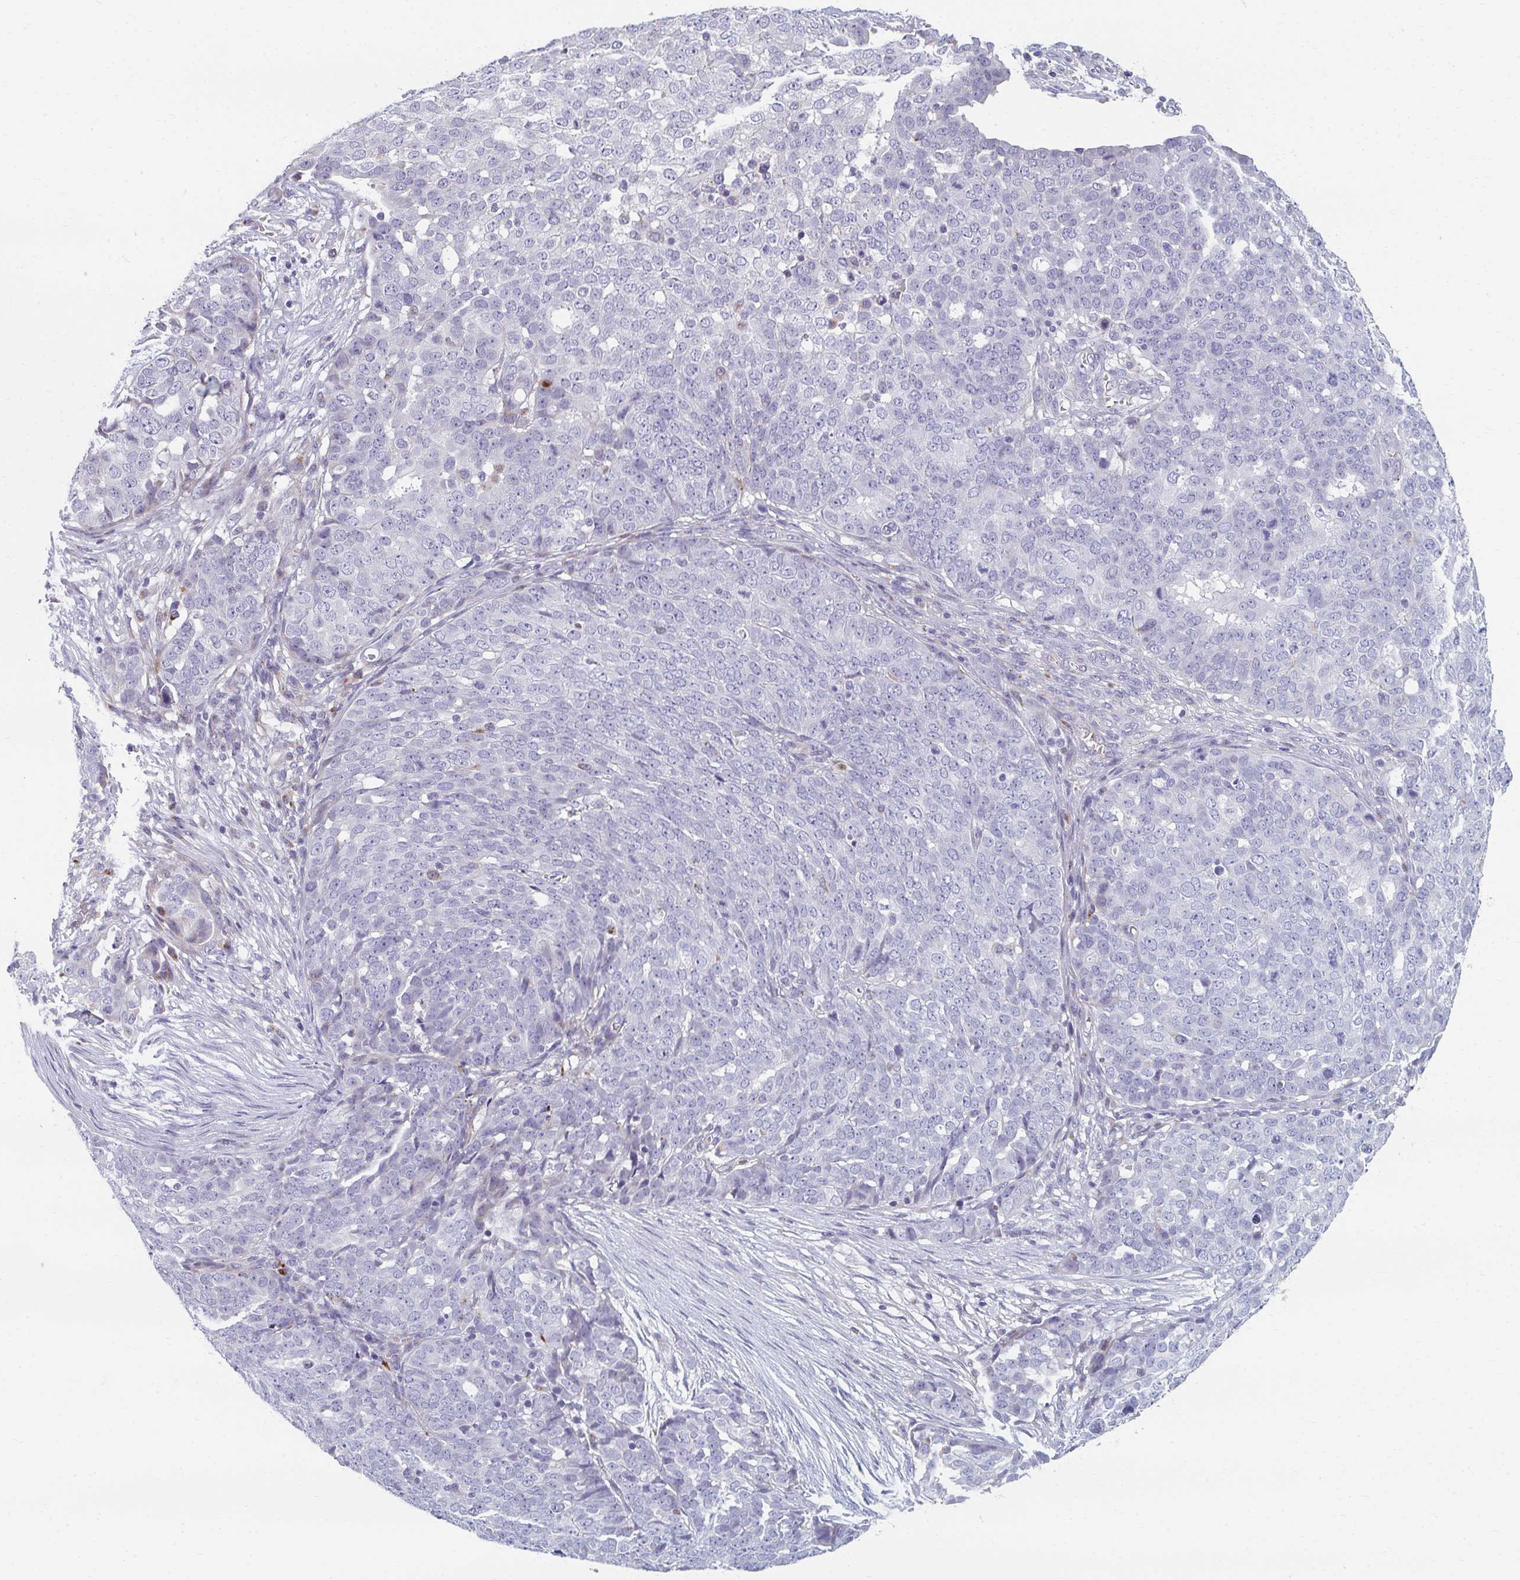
{"staining": {"intensity": "negative", "quantity": "none", "location": "none"}, "tissue": "ovarian cancer", "cell_type": "Tumor cells", "image_type": "cancer", "snomed": [{"axis": "morphology", "description": "Cystadenocarcinoma, serous, NOS"}, {"axis": "topography", "description": "Soft tissue"}, {"axis": "topography", "description": "Ovary"}], "caption": "Immunohistochemistry (IHC) histopathology image of serous cystadenocarcinoma (ovarian) stained for a protein (brown), which shows no expression in tumor cells.", "gene": "EIF1AD", "patient": {"sex": "female", "age": 57}}